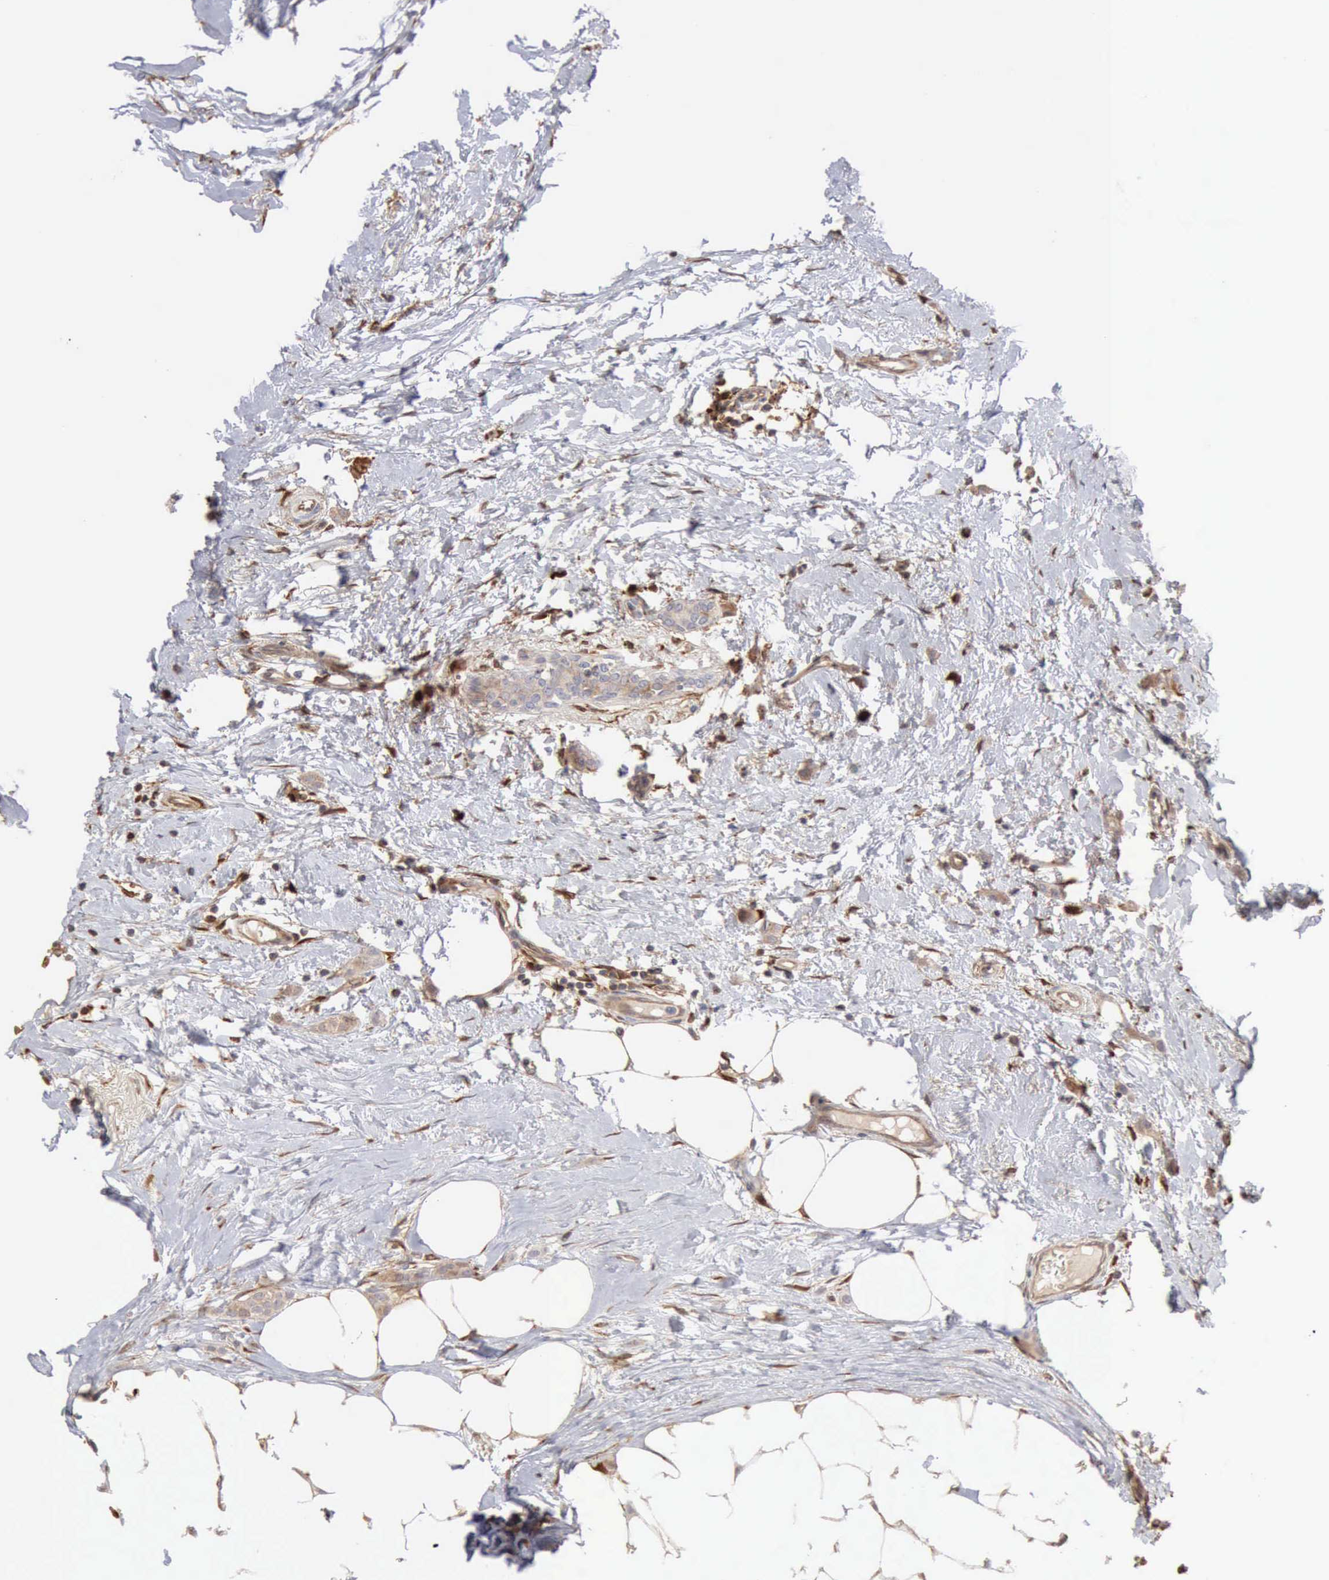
{"staining": {"intensity": "weak", "quantity": "25%-75%", "location": "cytoplasmic/membranous"}, "tissue": "breast cancer", "cell_type": "Tumor cells", "image_type": "cancer", "snomed": [{"axis": "morphology", "description": "Lobular carcinoma"}, {"axis": "topography", "description": "Breast"}], "caption": "Immunohistochemistry (IHC) (DAB (3,3'-diaminobenzidine)) staining of human lobular carcinoma (breast) displays weak cytoplasmic/membranous protein staining in approximately 25%-75% of tumor cells. (DAB (3,3'-diaminobenzidine) IHC with brightfield microscopy, high magnification).", "gene": "APOL2", "patient": {"sex": "female", "age": 55}}